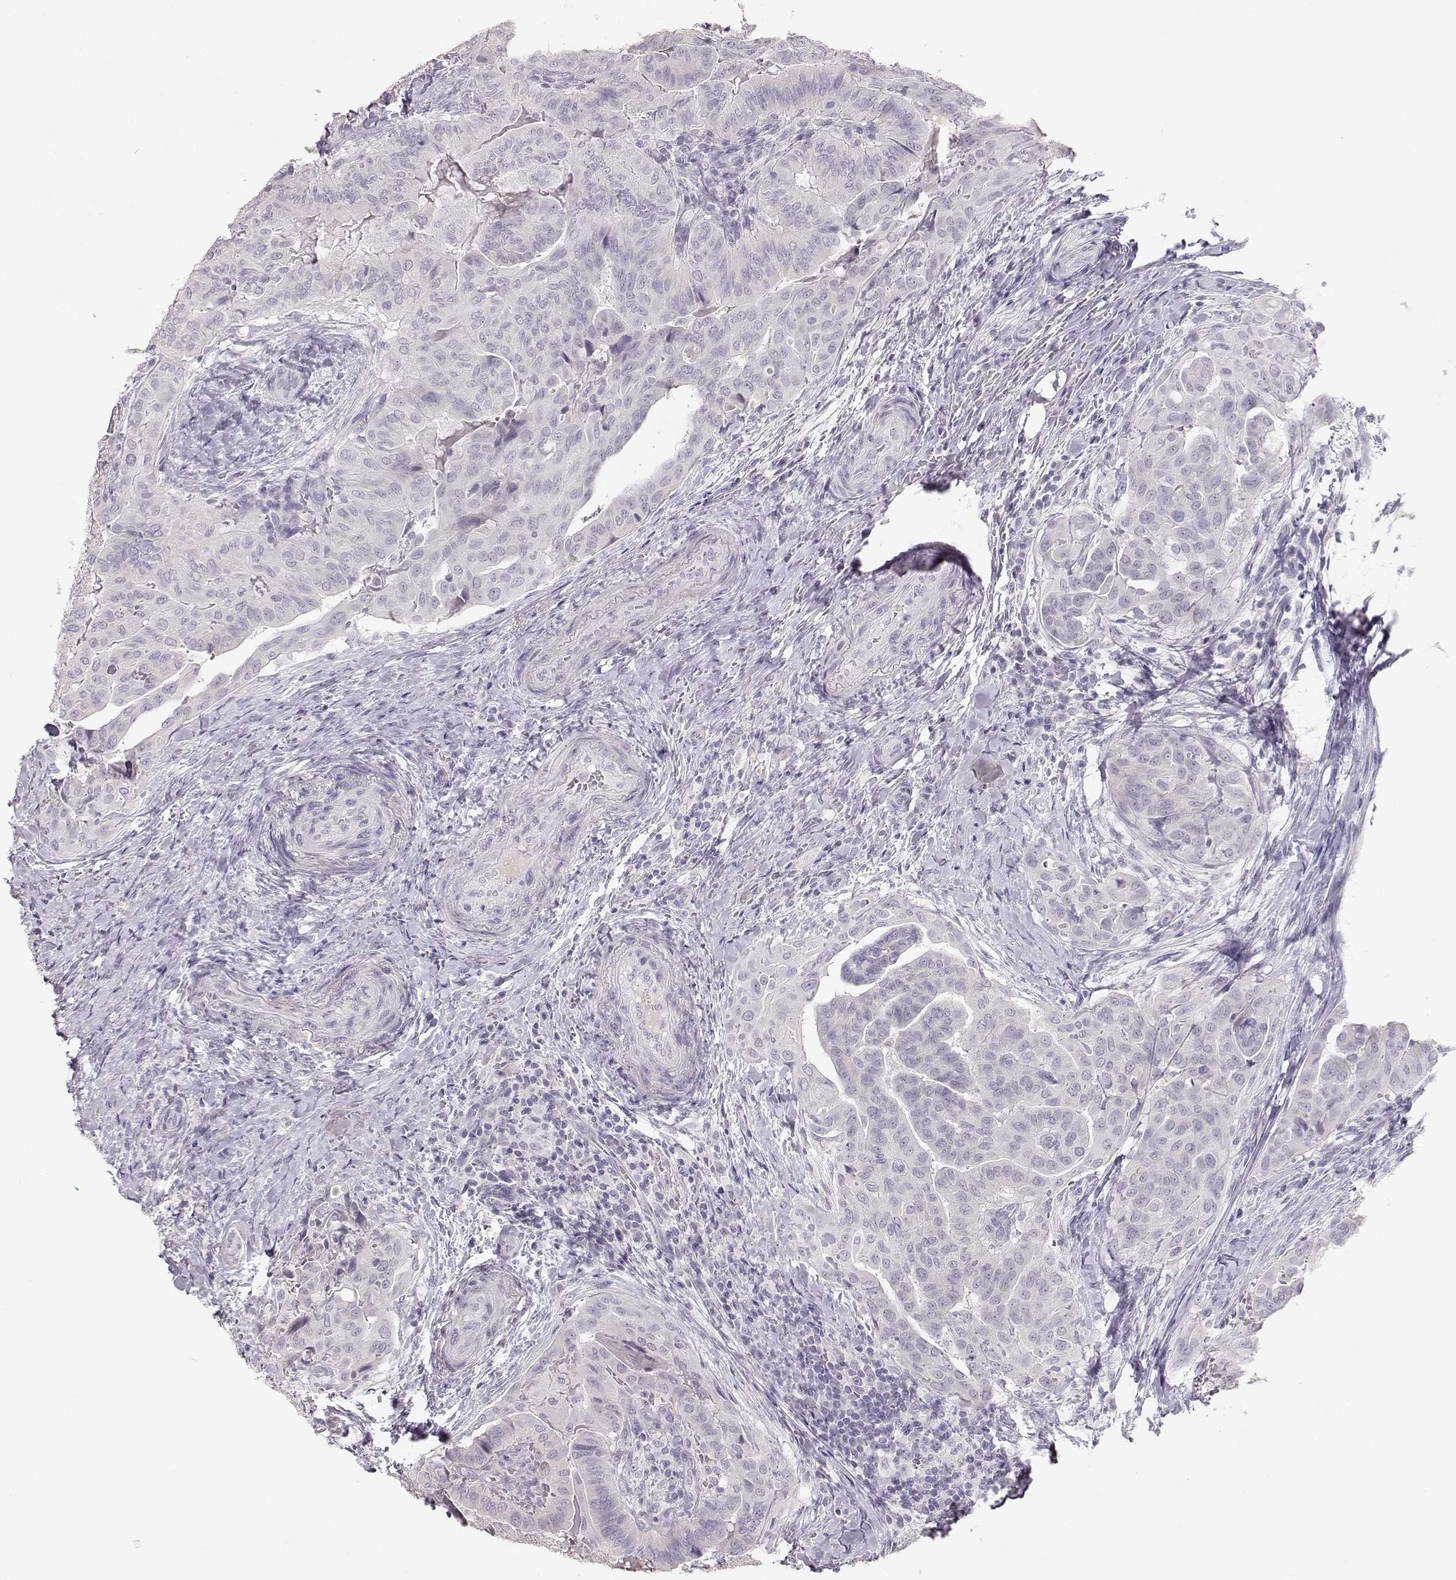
{"staining": {"intensity": "negative", "quantity": "none", "location": "none"}, "tissue": "thyroid cancer", "cell_type": "Tumor cells", "image_type": "cancer", "snomed": [{"axis": "morphology", "description": "Papillary adenocarcinoma, NOS"}, {"axis": "topography", "description": "Thyroid gland"}], "caption": "Immunohistochemistry photomicrograph of thyroid cancer (papillary adenocarcinoma) stained for a protein (brown), which shows no positivity in tumor cells.", "gene": "TKTL1", "patient": {"sex": "female", "age": 68}}